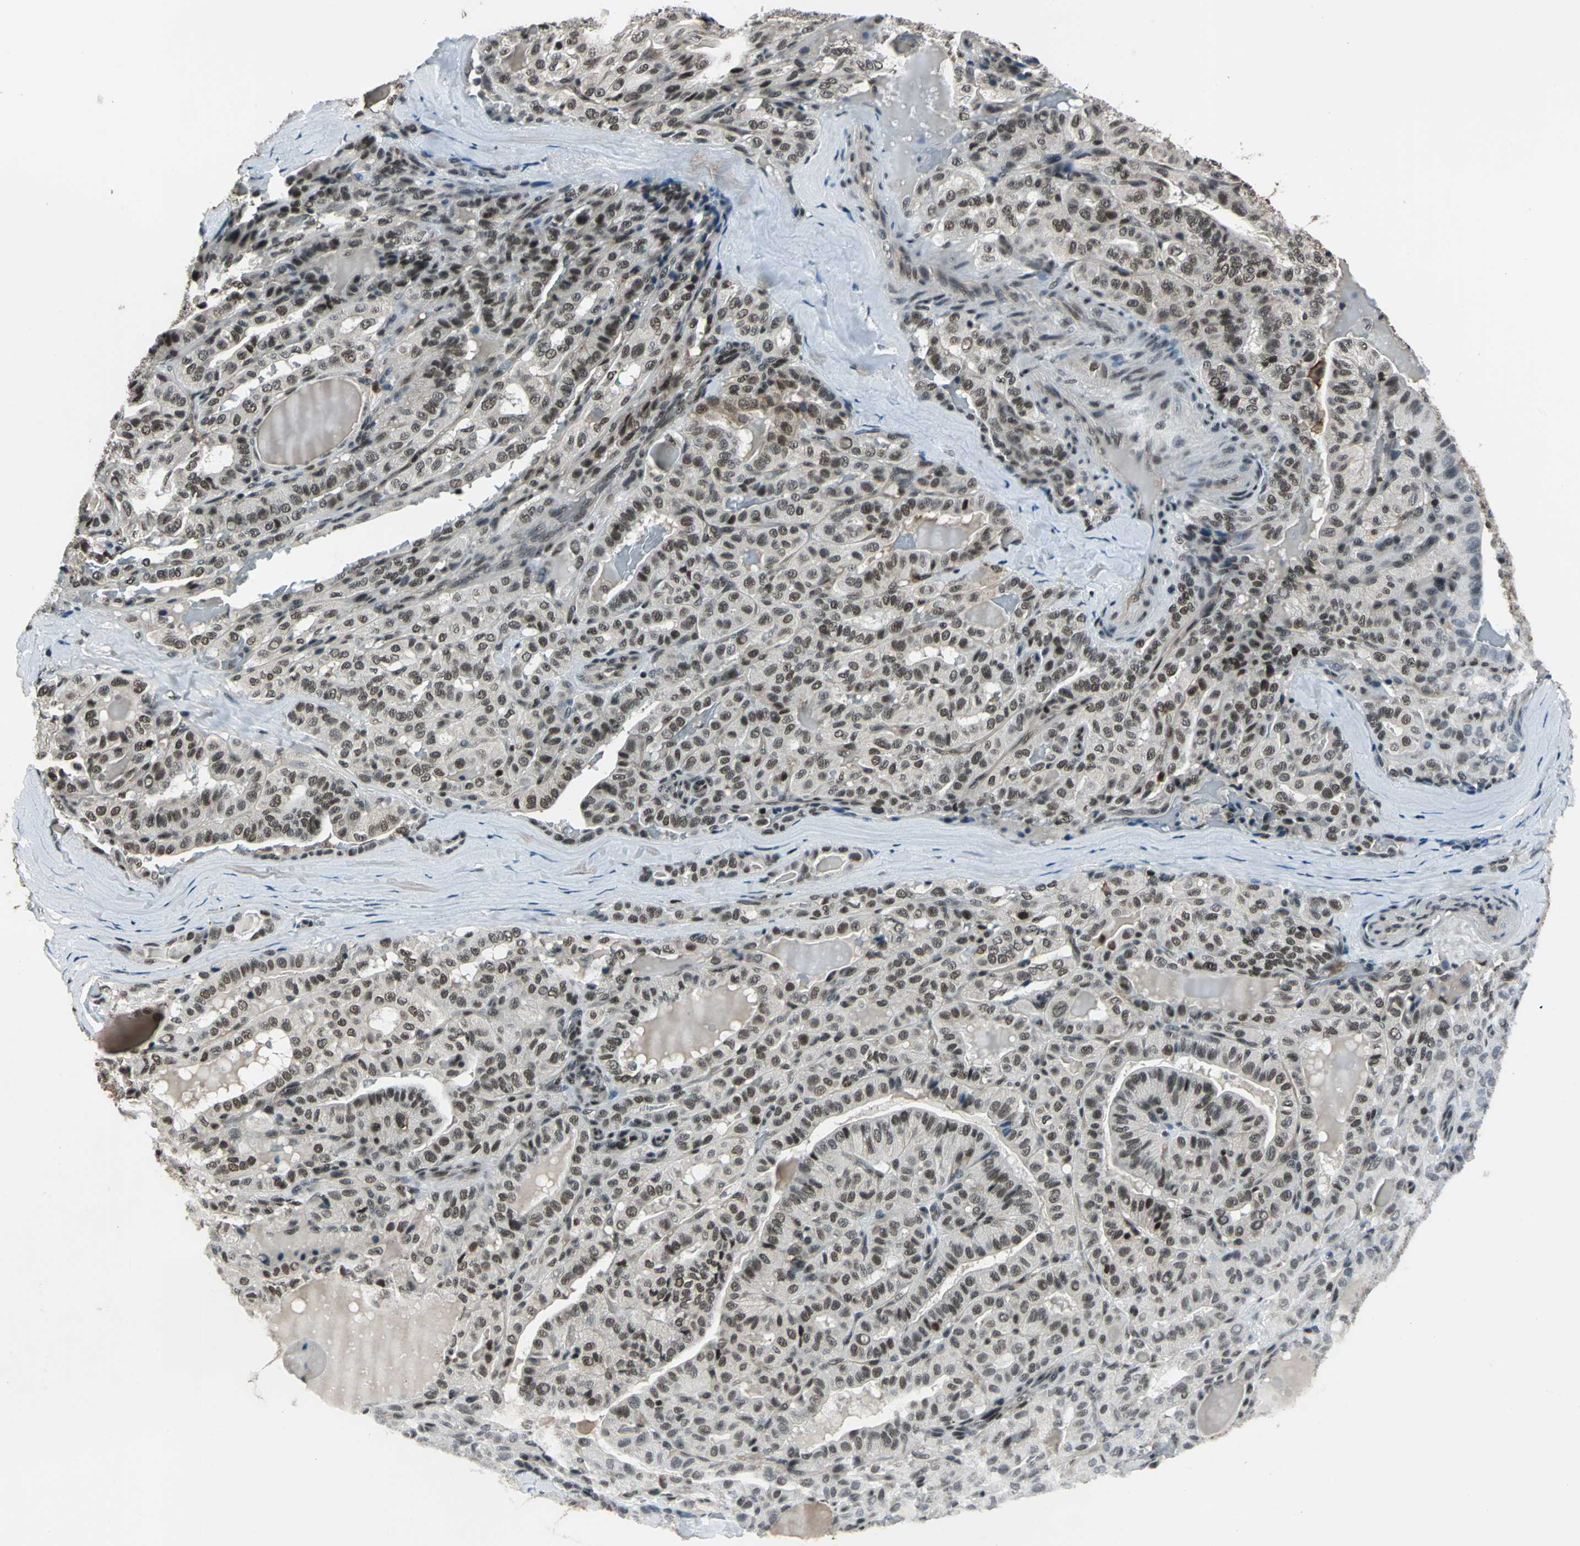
{"staining": {"intensity": "weak", "quantity": "25%-75%", "location": "nuclear"}, "tissue": "thyroid cancer", "cell_type": "Tumor cells", "image_type": "cancer", "snomed": [{"axis": "morphology", "description": "Papillary adenocarcinoma, NOS"}, {"axis": "topography", "description": "Thyroid gland"}], "caption": "This photomicrograph reveals immunohistochemistry (IHC) staining of papillary adenocarcinoma (thyroid), with low weak nuclear expression in approximately 25%-75% of tumor cells.", "gene": "NR2C2", "patient": {"sex": "male", "age": 77}}